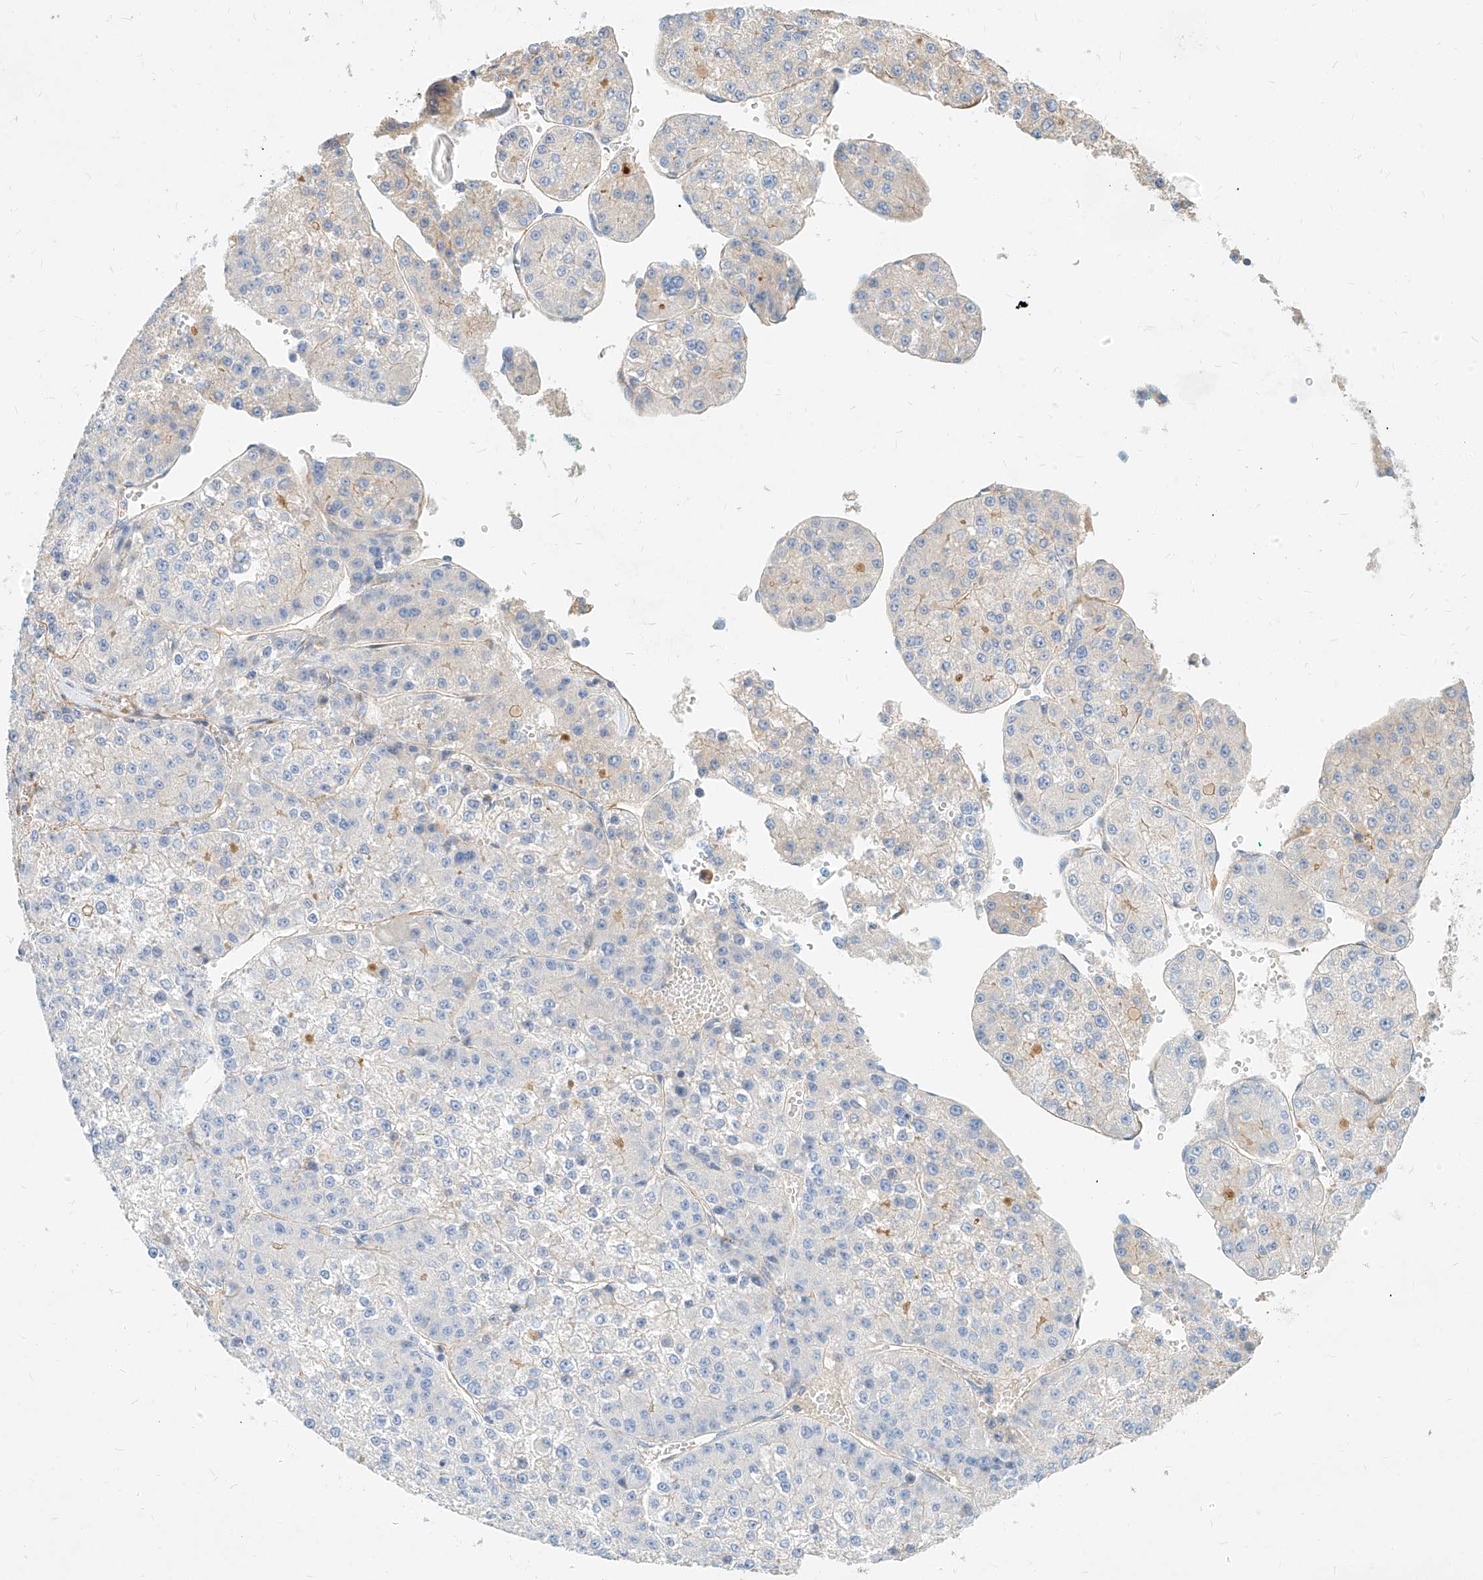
{"staining": {"intensity": "negative", "quantity": "none", "location": "none"}, "tissue": "liver cancer", "cell_type": "Tumor cells", "image_type": "cancer", "snomed": [{"axis": "morphology", "description": "Carcinoma, Hepatocellular, NOS"}, {"axis": "topography", "description": "Liver"}], "caption": "This is an immunohistochemistry histopathology image of hepatocellular carcinoma (liver). There is no positivity in tumor cells.", "gene": "KCNH5", "patient": {"sex": "female", "age": 73}}